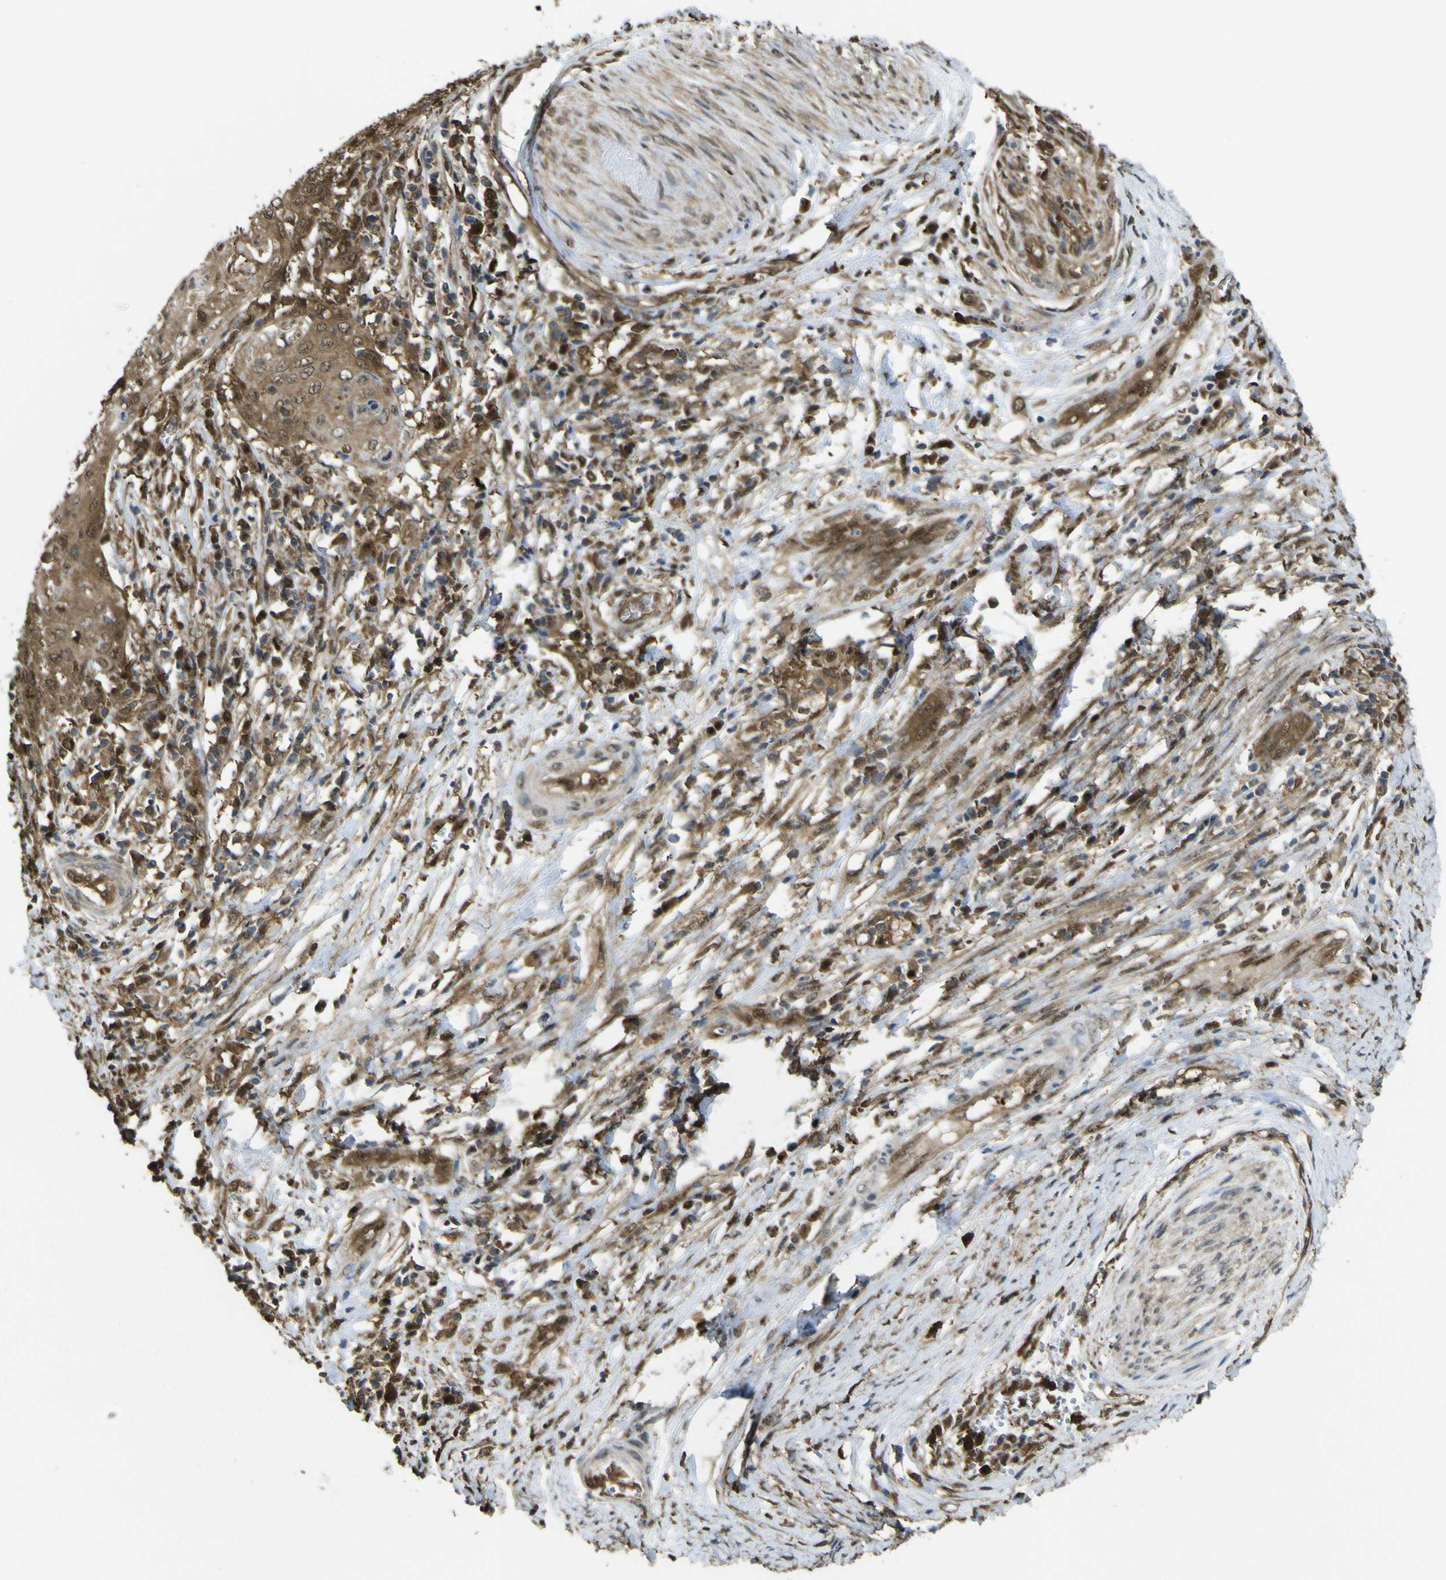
{"staining": {"intensity": "moderate", "quantity": ">75%", "location": "cytoplasmic/membranous,nuclear"}, "tissue": "cervical cancer", "cell_type": "Tumor cells", "image_type": "cancer", "snomed": [{"axis": "morphology", "description": "Squamous cell carcinoma, NOS"}, {"axis": "topography", "description": "Cervix"}], "caption": "Squamous cell carcinoma (cervical) stained for a protein reveals moderate cytoplasmic/membranous and nuclear positivity in tumor cells.", "gene": "YWHAG", "patient": {"sex": "female", "age": 39}}